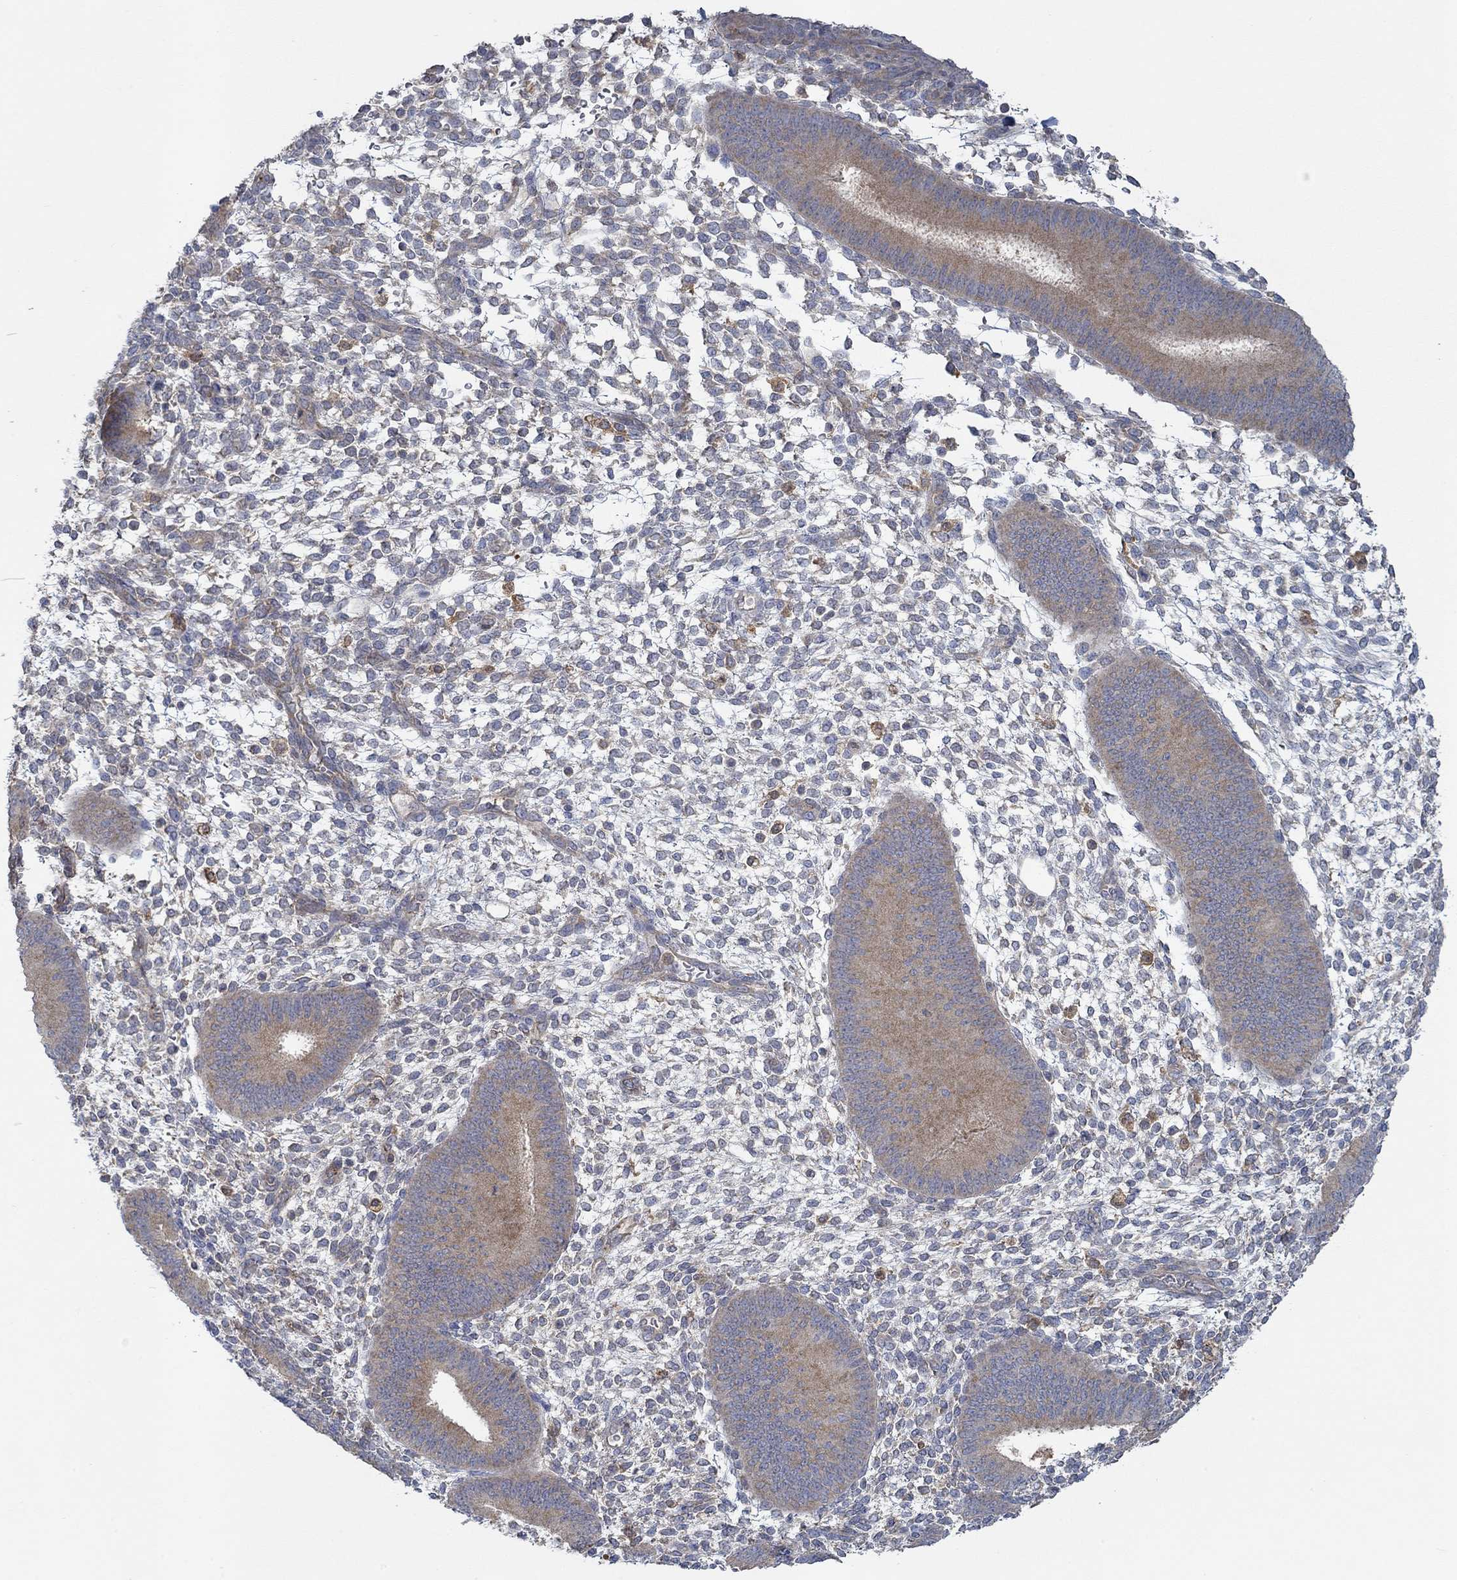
{"staining": {"intensity": "negative", "quantity": "none", "location": "none"}, "tissue": "endometrium", "cell_type": "Cells in endometrial stroma", "image_type": "normal", "snomed": [{"axis": "morphology", "description": "Normal tissue, NOS"}, {"axis": "topography", "description": "Endometrium"}], "caption": "This is an immunohistochemistry (IHC) histopathology image of benign endometrium. There is no positivity in cells in endometrial stroma.", "gene": "MTHFR", "patient": {"sex": "female", "age": 39}}